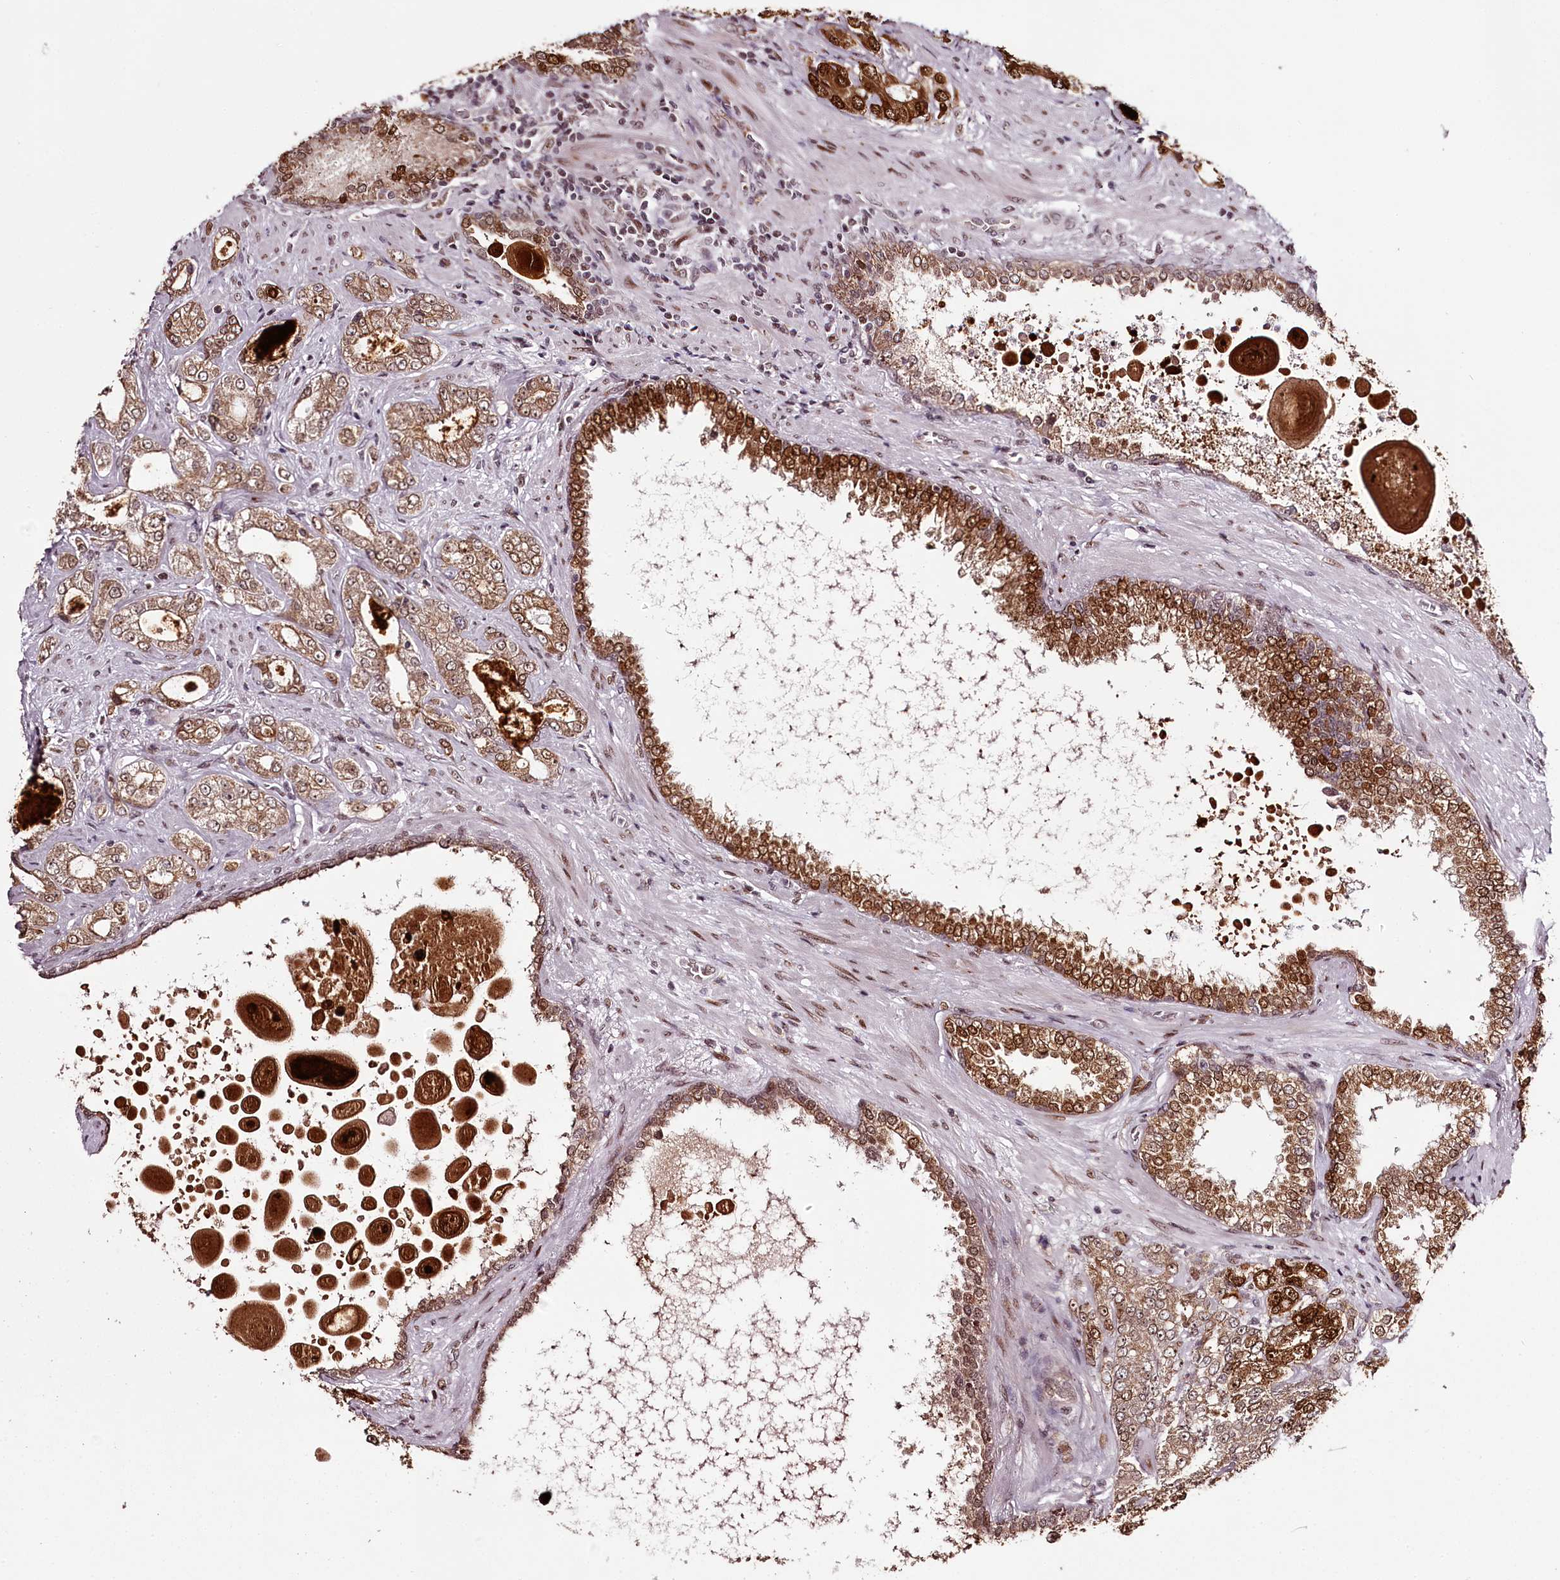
{"staining": {"intensity": "strong", "quantity": ">75%", "location": "cytoplasmic/membranous,nuclear"}, "tissue": "prostate cancer", "cell_type": "Tumor cells", "image_type": "cancer", "snomed": [{"axis": "morphology", "description": "Normal tissue, NOS"}, {"axis": "morphology", "description": "Adenocarcinoma, High grade"}, {"axis": "topography", "description": "Prostate"}], "caption": "Immunohistochemistry (IHC) of human prostate adenocarcinoma (high-grade) demonstrates high levels of strong cytoplasmic/membranous and nuclear expression in approximately >75% of tumor cells.", "gene": "THYN1", "patient": {"sex": "male", "age": 83}}